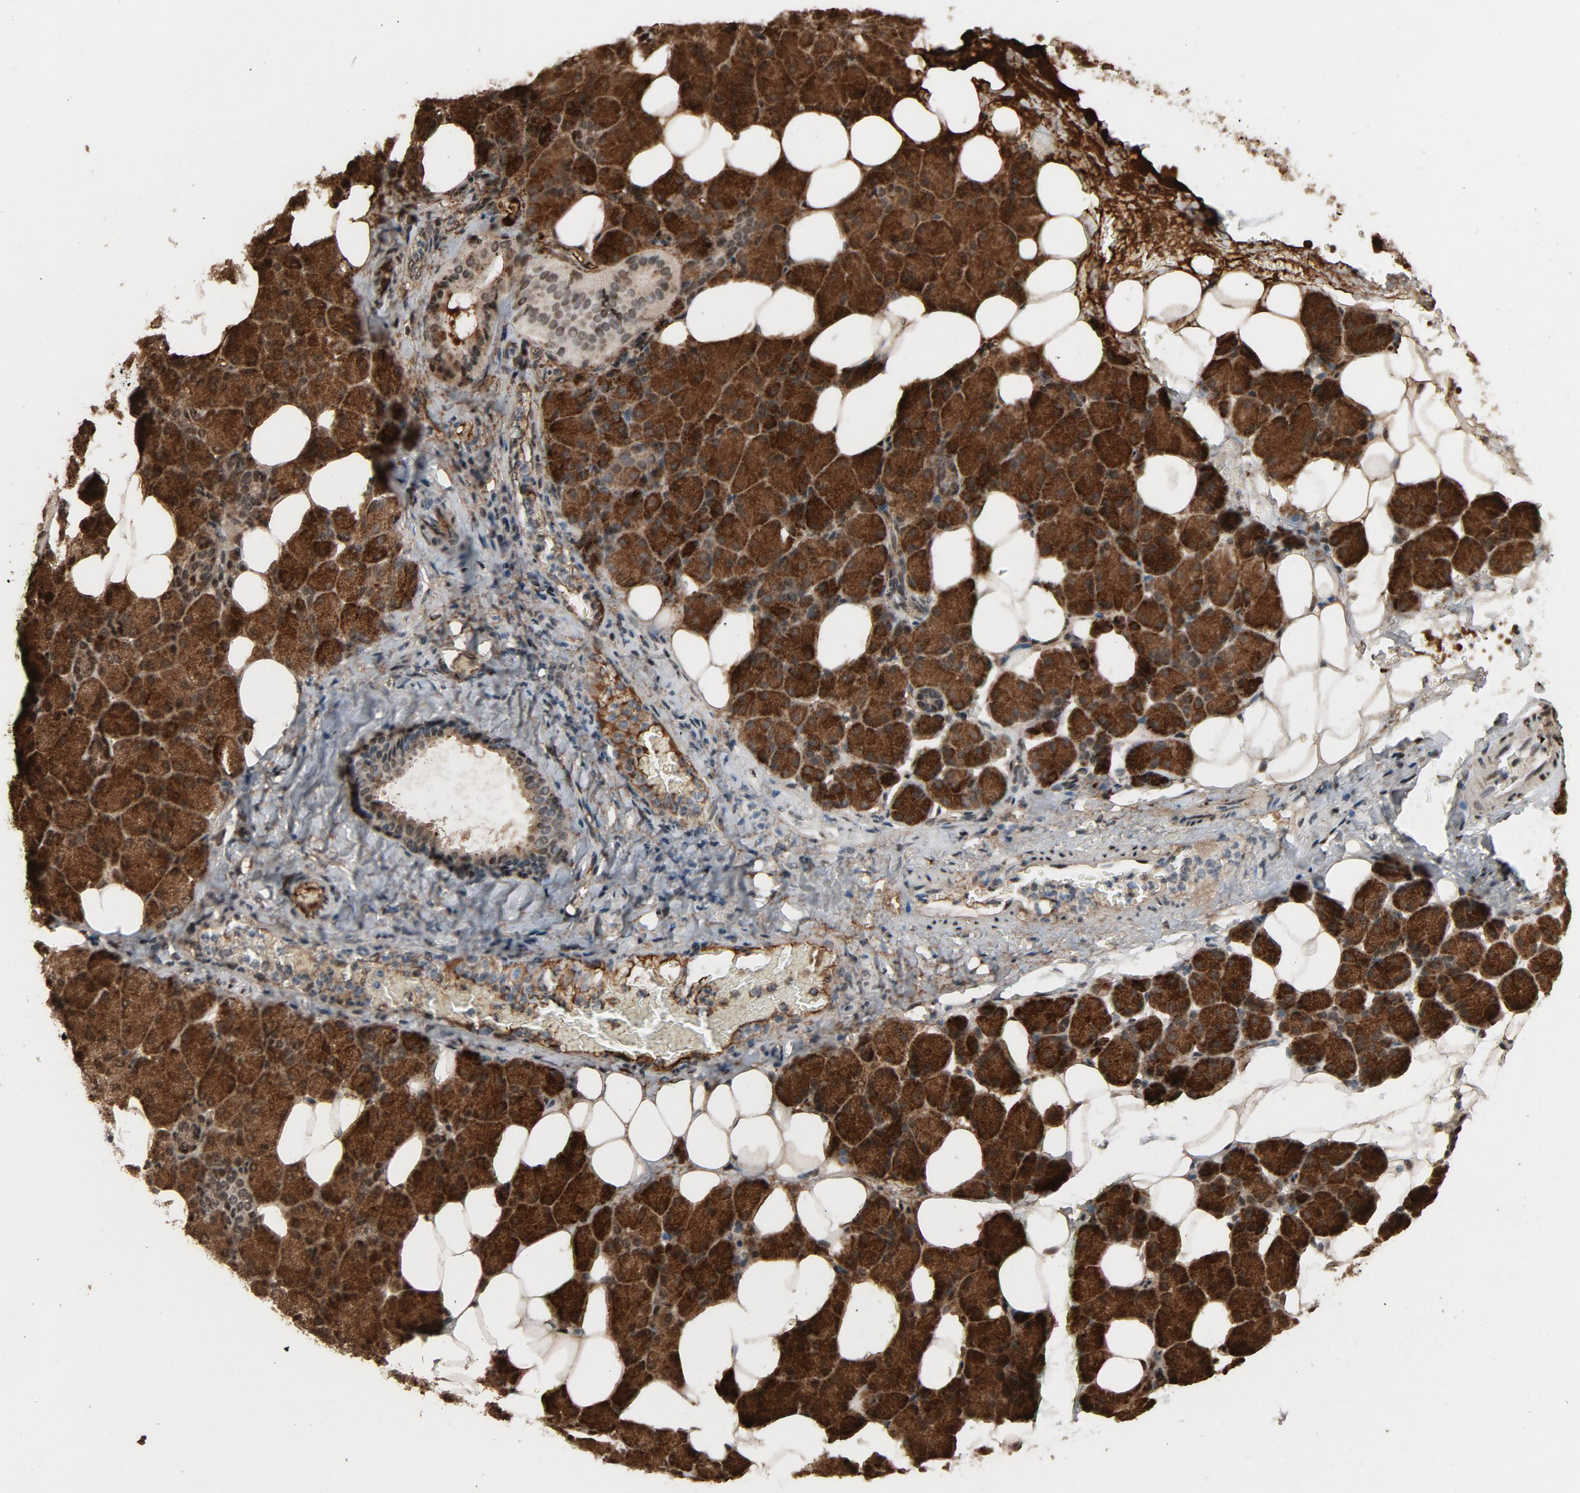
{"staining": {"intensity": "strong", "quantity": ">75%", "location": "cytoplasmic/membranous,nuclear"}, "tissue": "salivary gland", "cell_type": "Glandular cells", "image_type": "normal", "snomed": [{"axis": "morphology", "description": "Normal tissue, NOS"}, {"axis": "topography", "description": "Lymph node"}, {"axis": "topography", "description": "Salivary gland"}], "caption": "Approximately >75% of glandular cells in unremarkable salivary gland show strong cytoplasmic/membranous,nuclear protein staining as visualized by brown immunohistochemical staining.", "gene": "SMARCD1", "patient": {"sex": "male", "age": 8}}